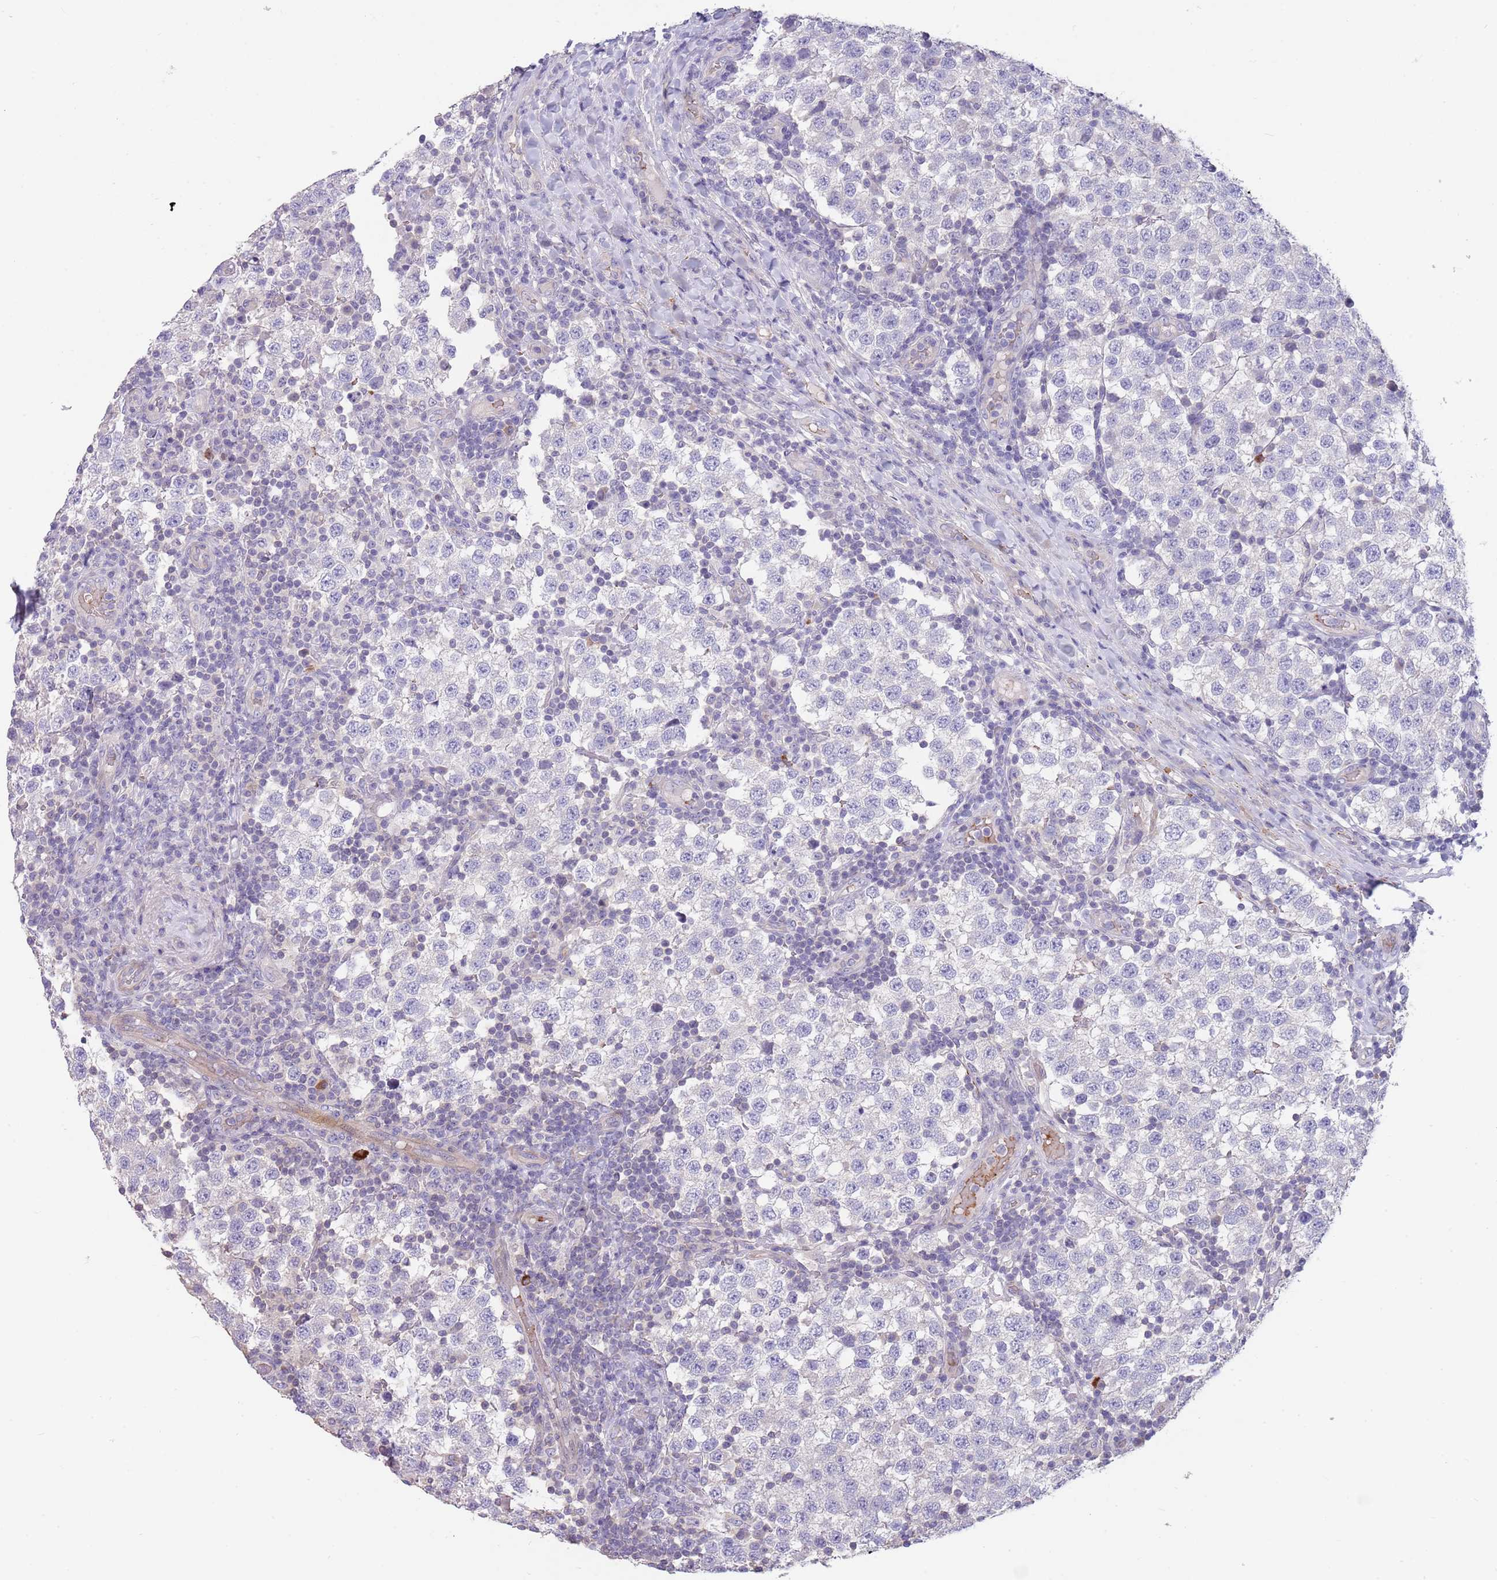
{"staining": {"intensity": "negative", "quantity": "none", "location": "none"}, "tissue": "testis cancer", "cell_type": "Tumor cells", "image_type": "cancer", "snomed": [{"axis": "morphology", "description": "Seminoma, NOS"}, {"axis": "topography", "description": "Testis"}], "caption": "DAB (3,3'-diaminobenzidine) immunohistochemical staining of human testis cancer (seminoma) shows no significant positivity in tumor cells.", "gene": "ZNF14", "patient": {"sex": "male", "age": 34}}